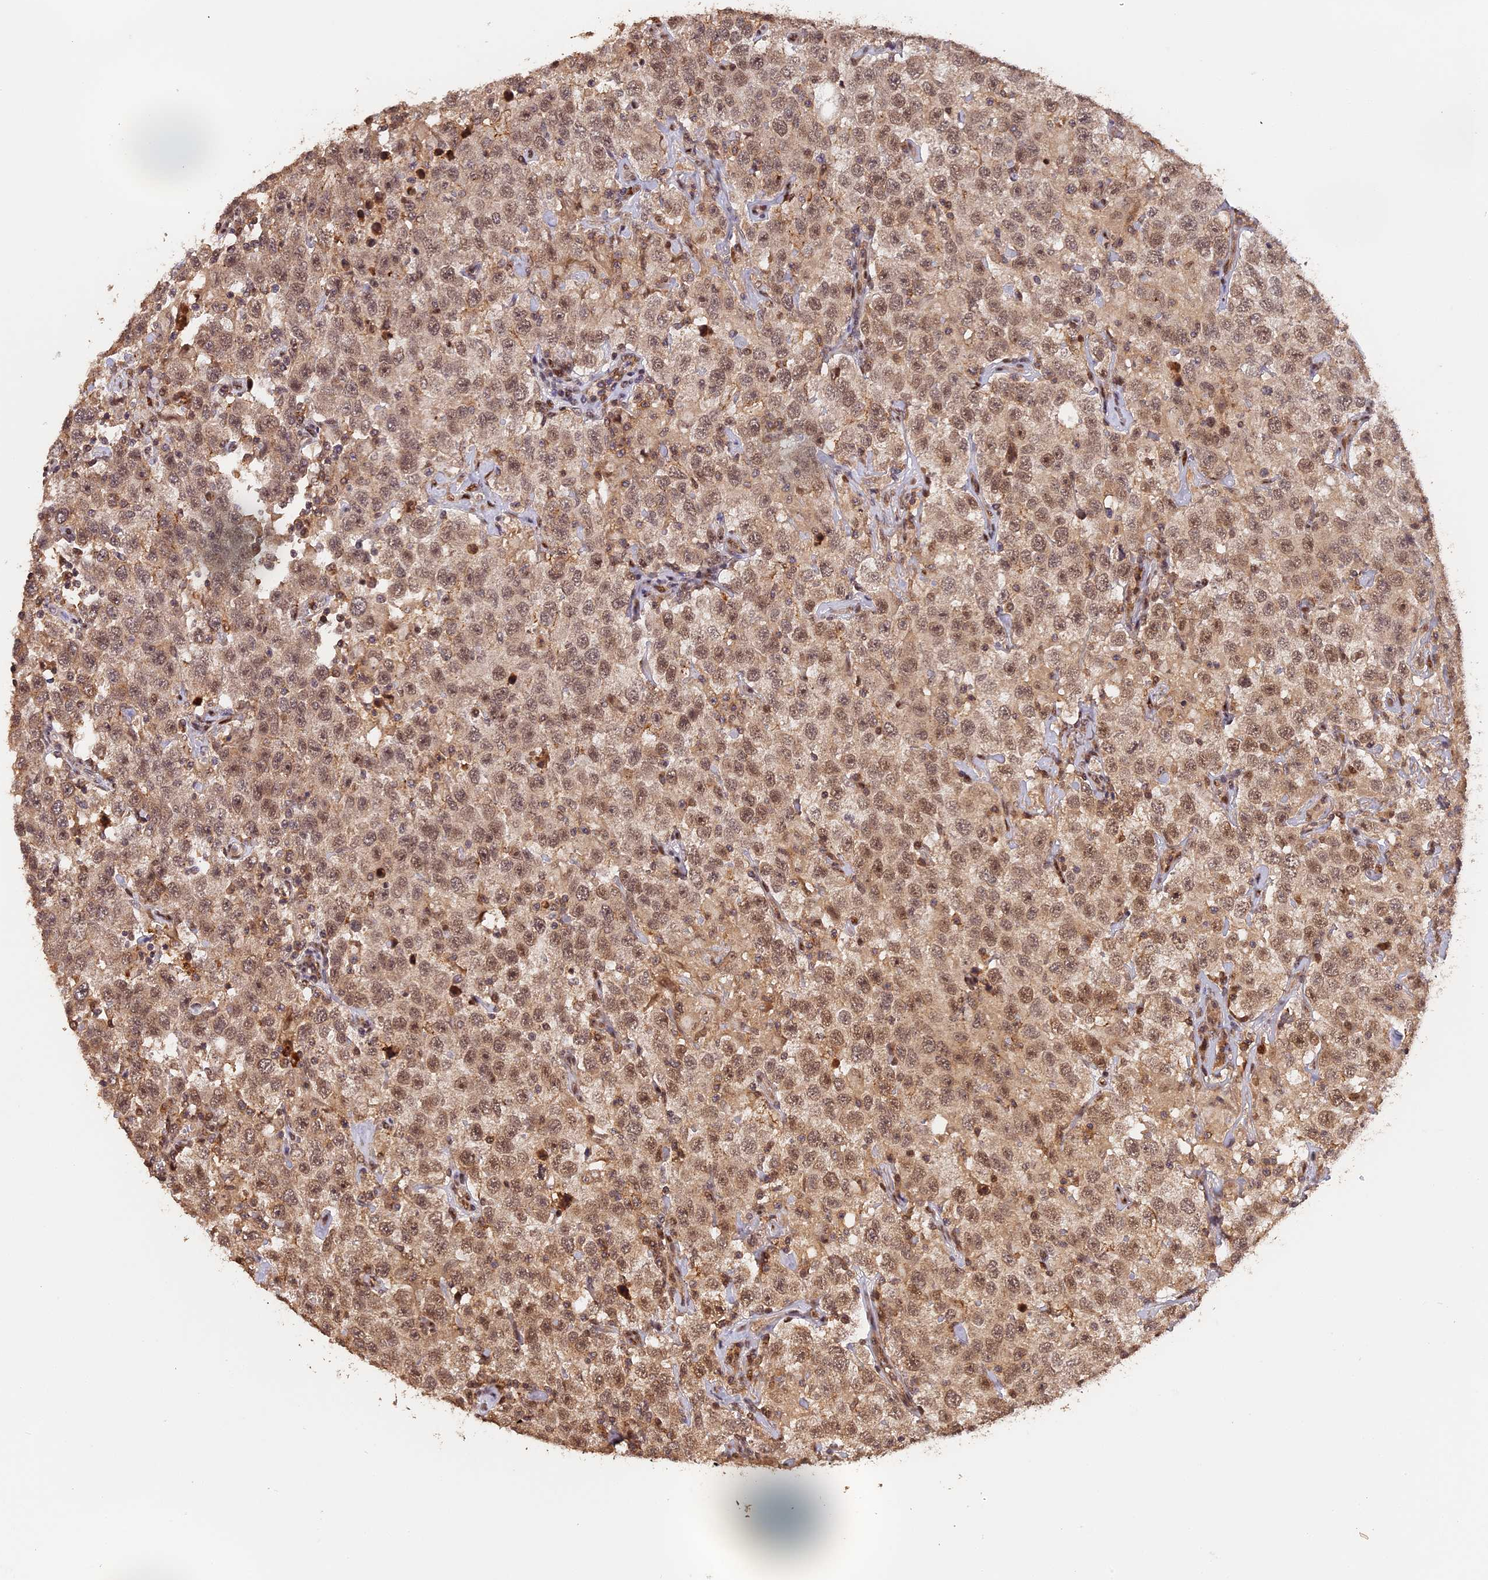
{"staining": {"intensity": "moderate", "quantity": ">75%", "location": "nuclear"}, "tissue": "testis cancer", "cell_type": "Tumor cells", "image_type": "cancer", "snomed": [{"axis": "morphology", "description": "Seminoma, NOS"}, {"axis": "topography", "description": "Testis"}], "caption": "High-power microscopy captured an IHC micrograph of testis cancer (seminoma), revealing moderate nuclear staining in about >75% of tumor cells.", "gene": "MYBL2", "patient": {"sex": "male", "age": 41}}